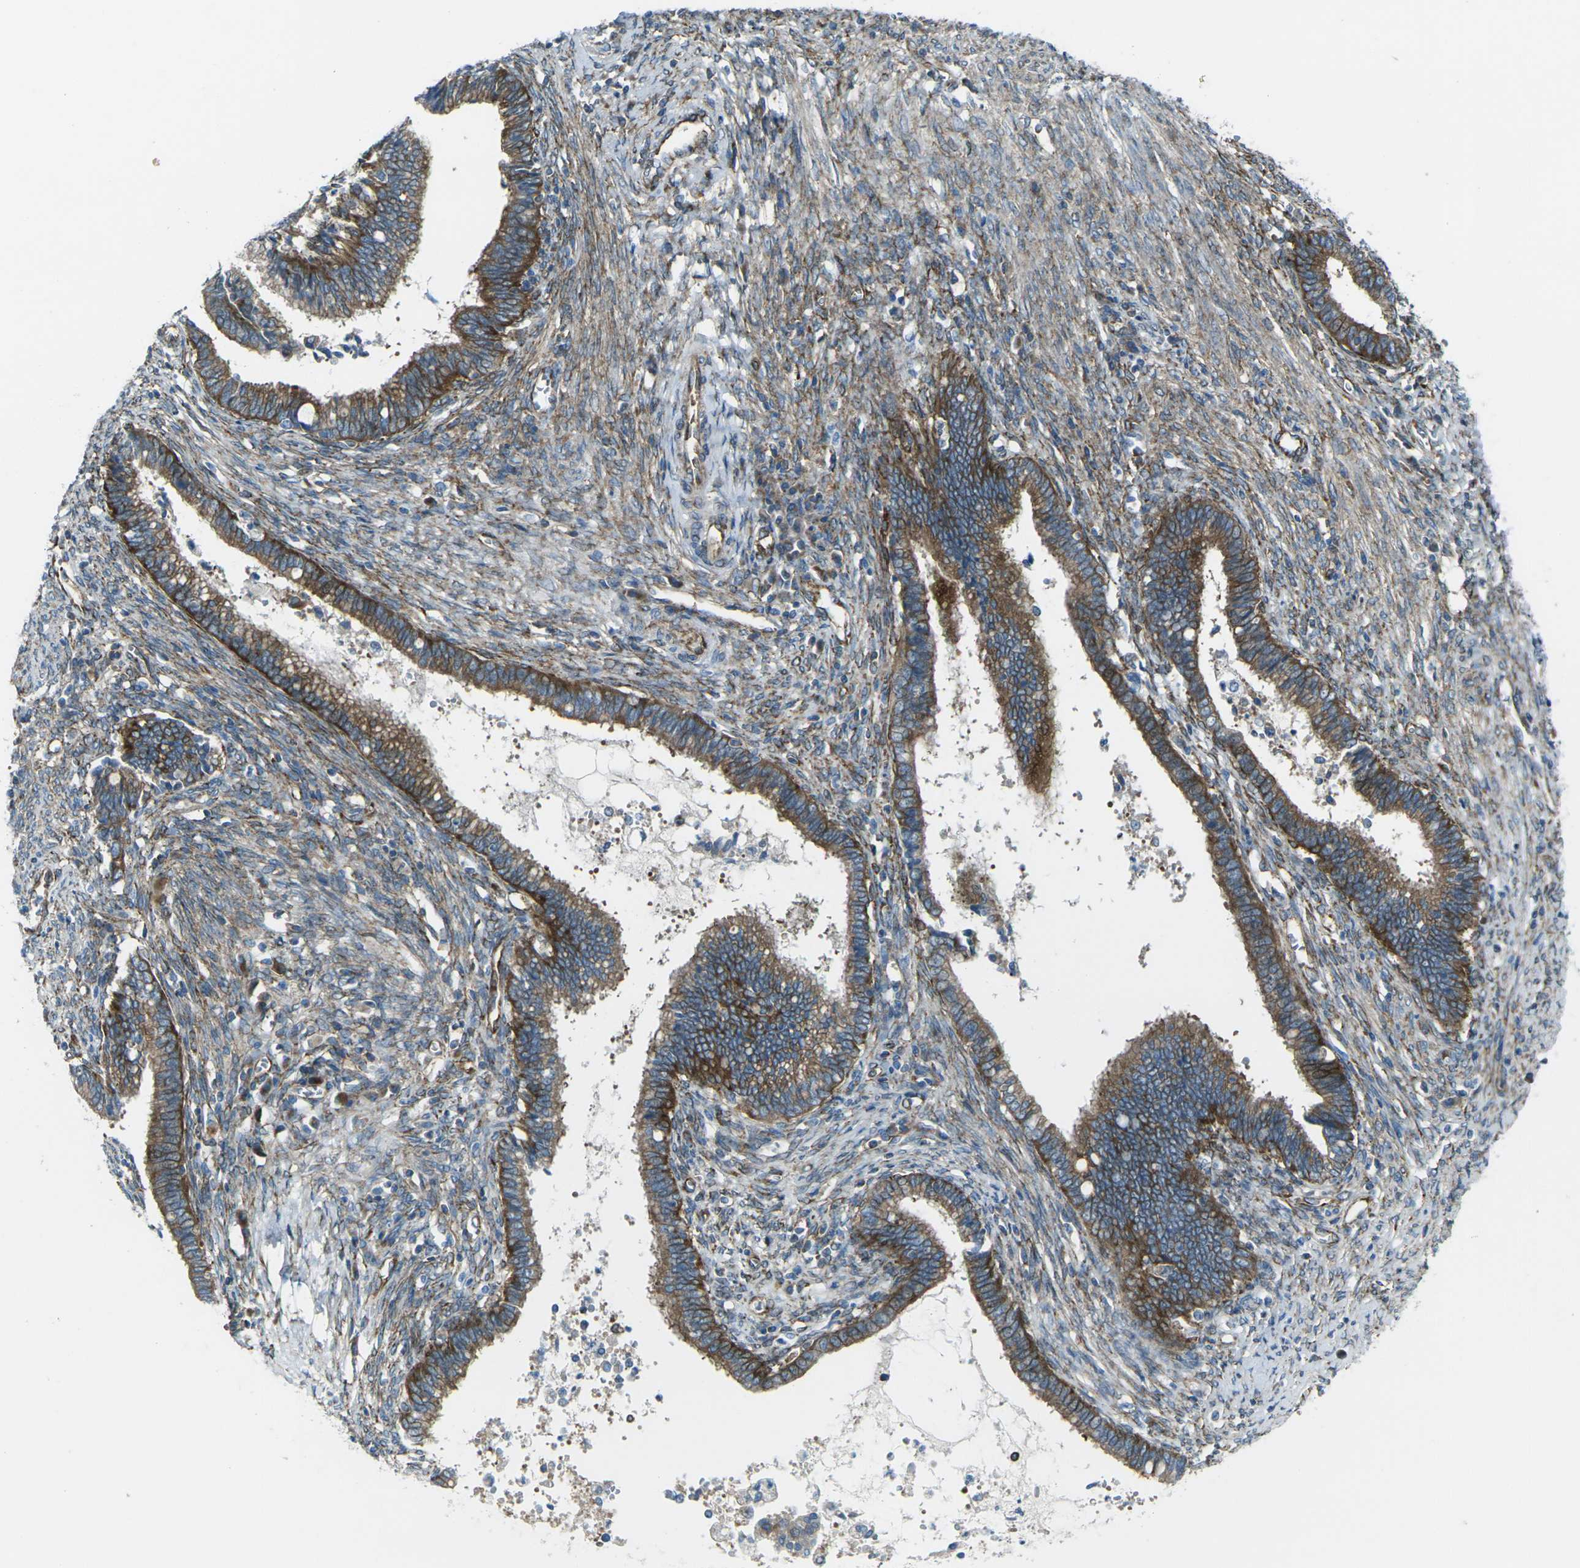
{"staining": {"intensity": "moderate", "quantity": ">75%", "location": "cytoplasmic/membranous"}, "tissue": "cervical cancer", "cell_type": "Tumor cells", "image_type": "cancer", "snomed": [{"axis": "morphology", "description": "Adenocarcinoma, NOS"}, {"axis": "topography", "description": "Cervix"}], "caption": "High-power microscopy captured an immunohistochemistry micrograph of cervical cancer (adenocarcinoma), revealing moderate cytoplasmic/membranous staining in about >75% of tumor cells.", "gene": "CELSR2", "patient": {"sex": "female", "age": 44}}